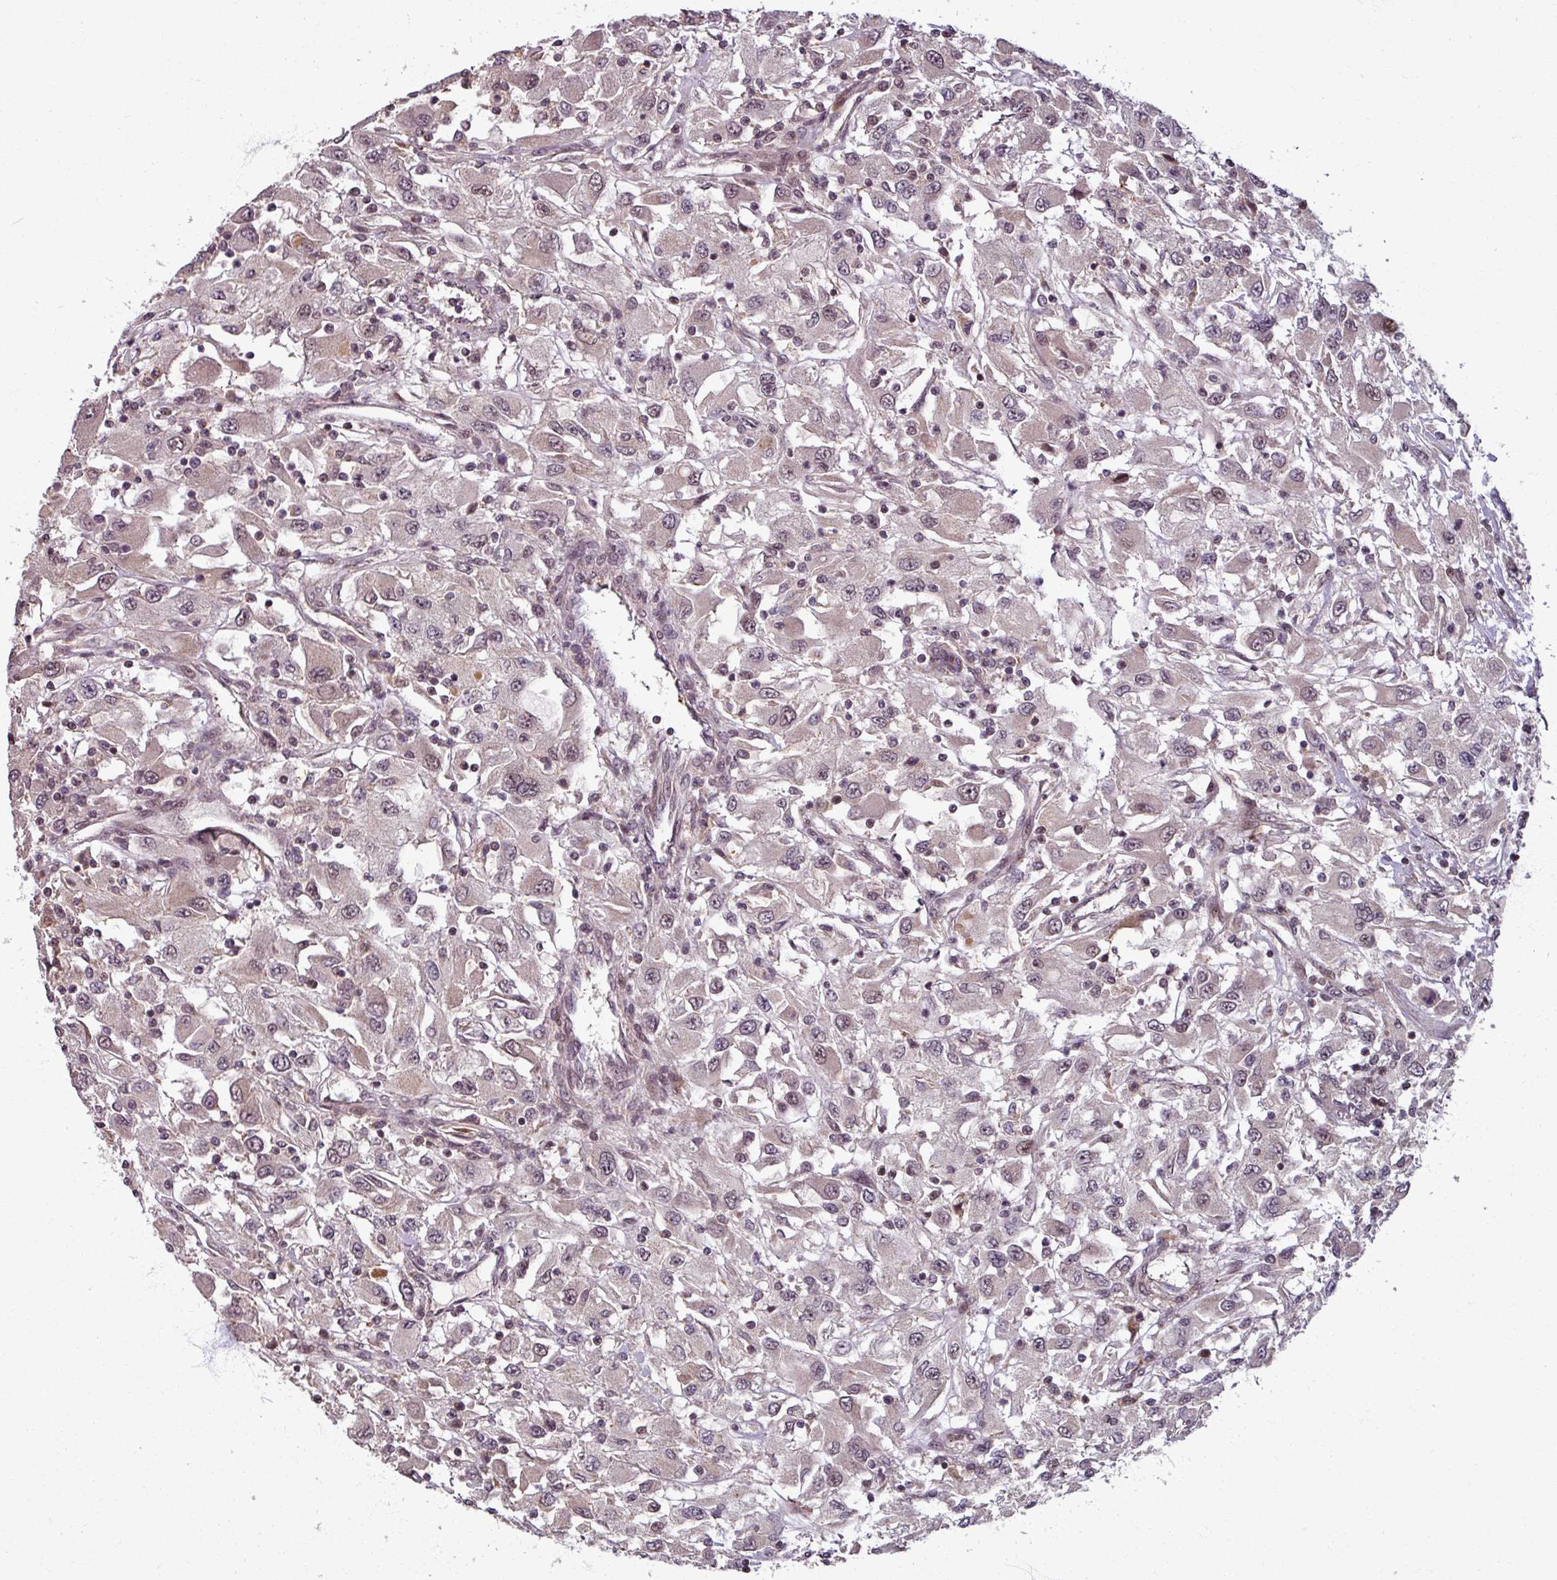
{"staining": {"intensity": "weak", "quantity": "<25%", "location": "nuclear"}, "tissue": "renal cancer", "cell_type": "Tumor cells", "image_type": "cancer", "snomed": [{"axis": "morphology", "description": "Adenocarcinoma, NOS"}, {"axis": "topography", "description": "Kidney"}], "caption": "A photomicrograph of human renal cancer is negative for staining in tumor cells.", "gene": "SWI5", "patient": {"sex": "female", "age": 67}}